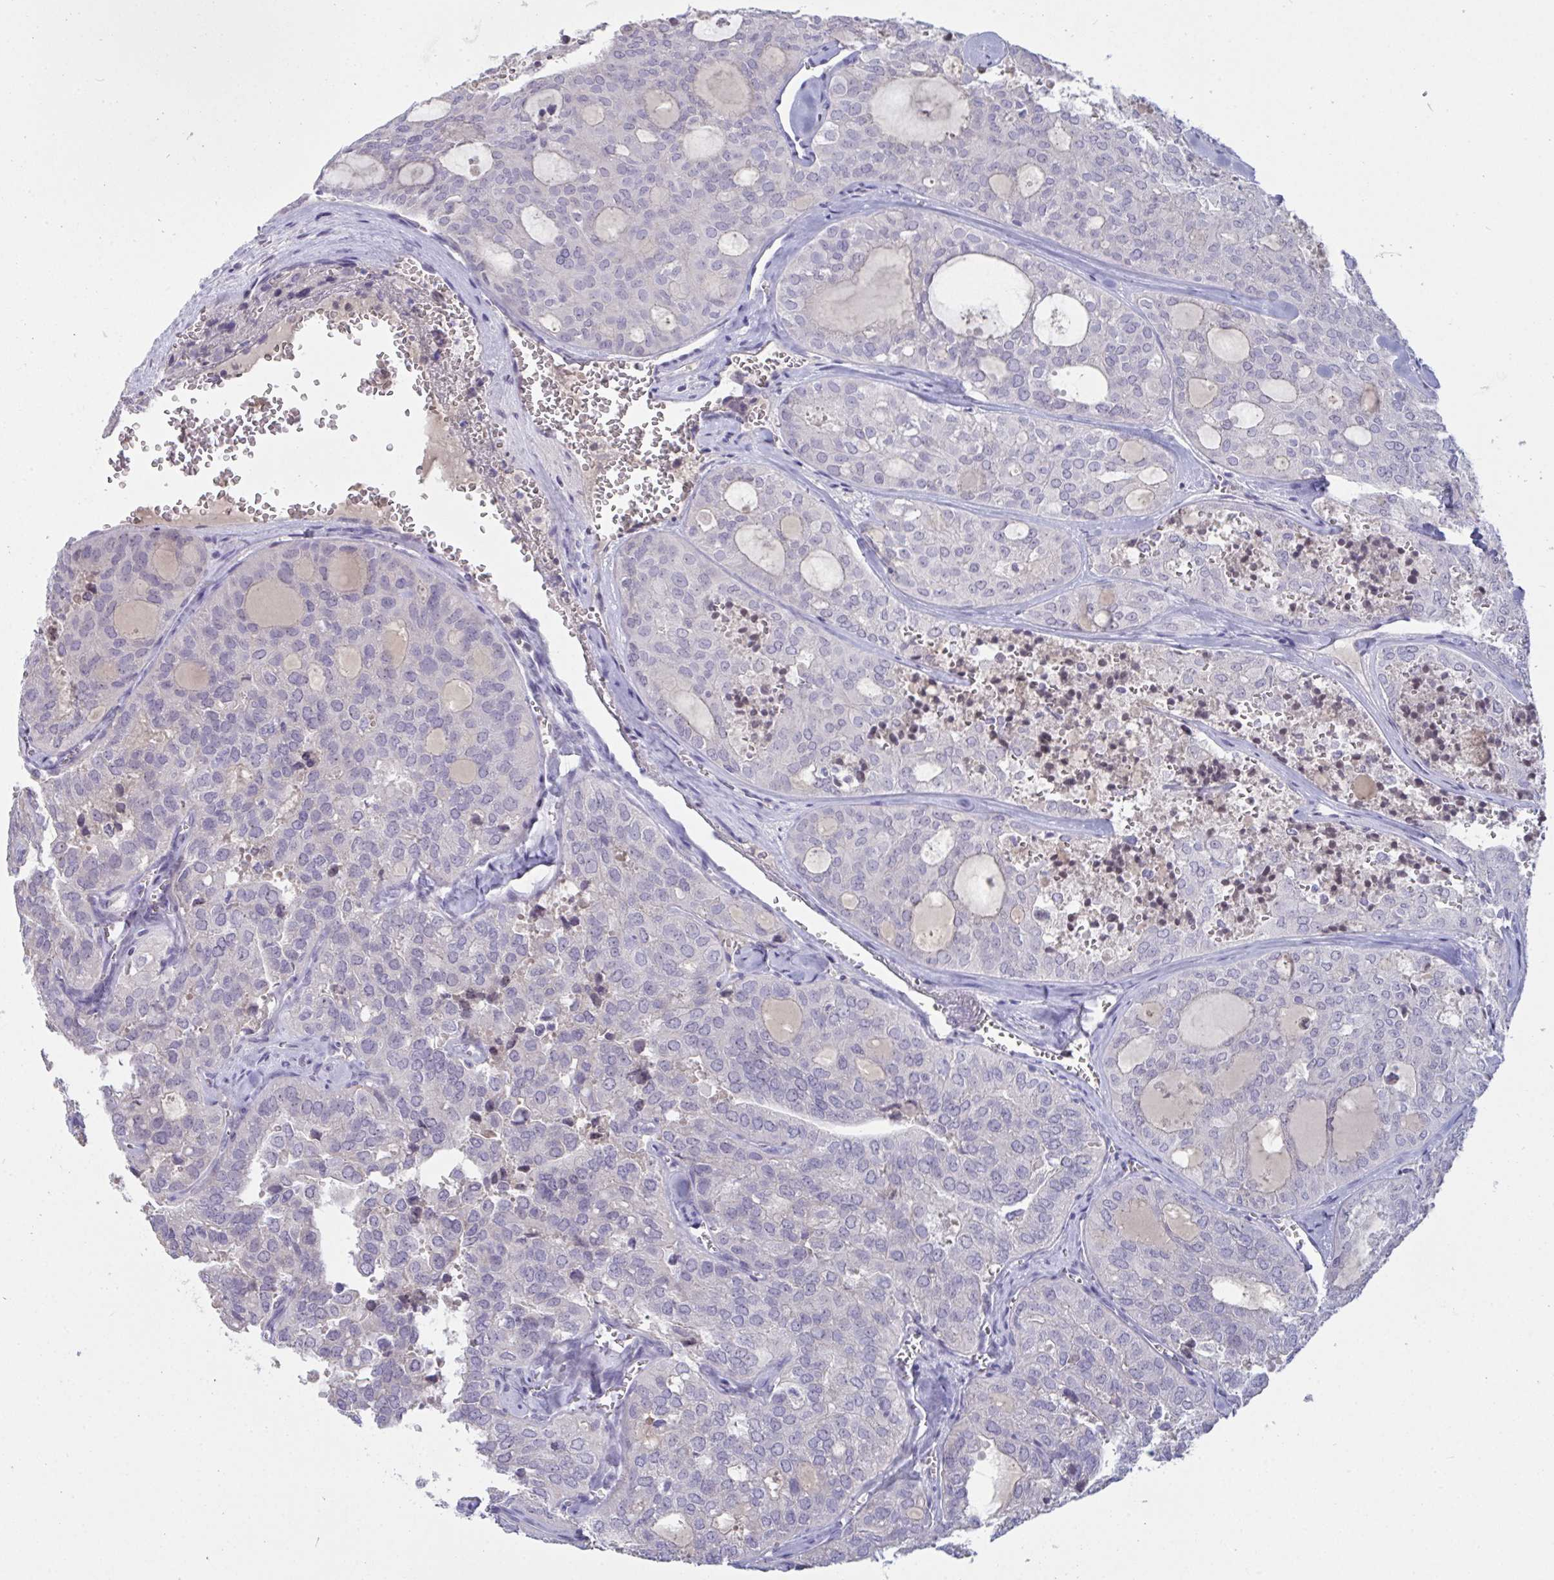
{"staining": {"intensity": "negative", "quantity": "none", "location": "none"}, "tissue": "thyroid cancer", "cell_type": "Tumor cells", "image_type": "cancer", "snomed": [{"axis": "morphology", "description": "Follicular adenoma carcinoma, NOS"}, {"axis": "topography", "description": "Thyroid gland"}], "caption": "High magnification brightfield microscopy of thyroid follicular adenoma carcinoma stained with DAB (3,3'-diaminobenzidine) (brown) and counterstained with hematoxylin (blue): tumor cells show no significant staining.", "gene": "MYC", "patient": {"sex": "male", "age": 75}}